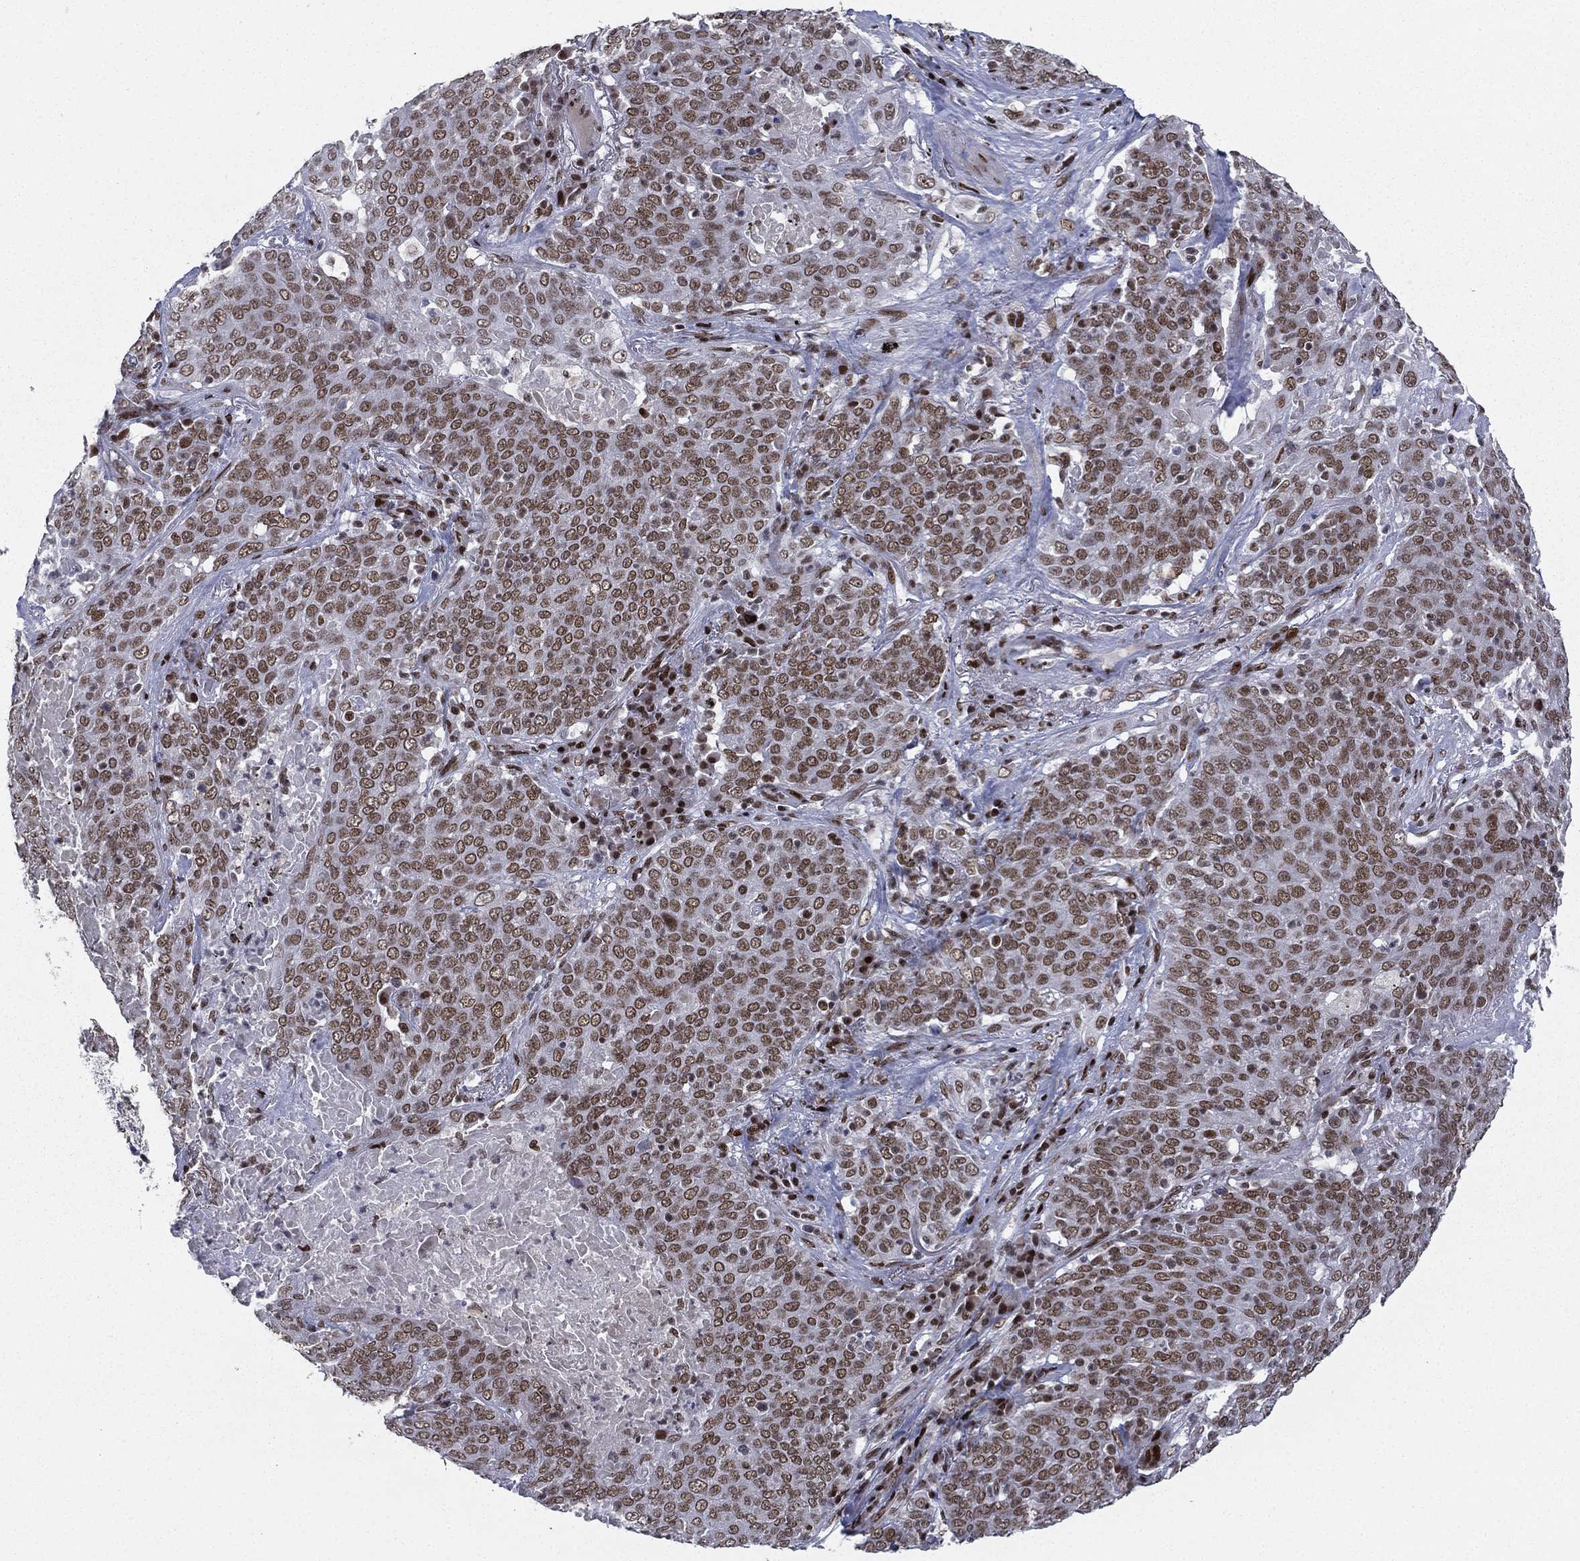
{"staining": {"intensity": "moderate", "quantity": ">75%", "location": "nuclear"}, "tissue": "lung cancer", "cell_type": "Tumor cells", "image_type": "cancer", "snomed": [{"axis": "morphology", "description": "Squamous cell carcinoma, NOS"}, {"axis": "topography", "description": "Lung"}], "caption": "Immunohistochemical staining of human squamous cell carcinoma (lung) demonstrates medium levels of moderate nuclear protein expression in about >75% of tumor cells.", "gene": "RTF1", "patient": {"sex": "male", "age": 82}}